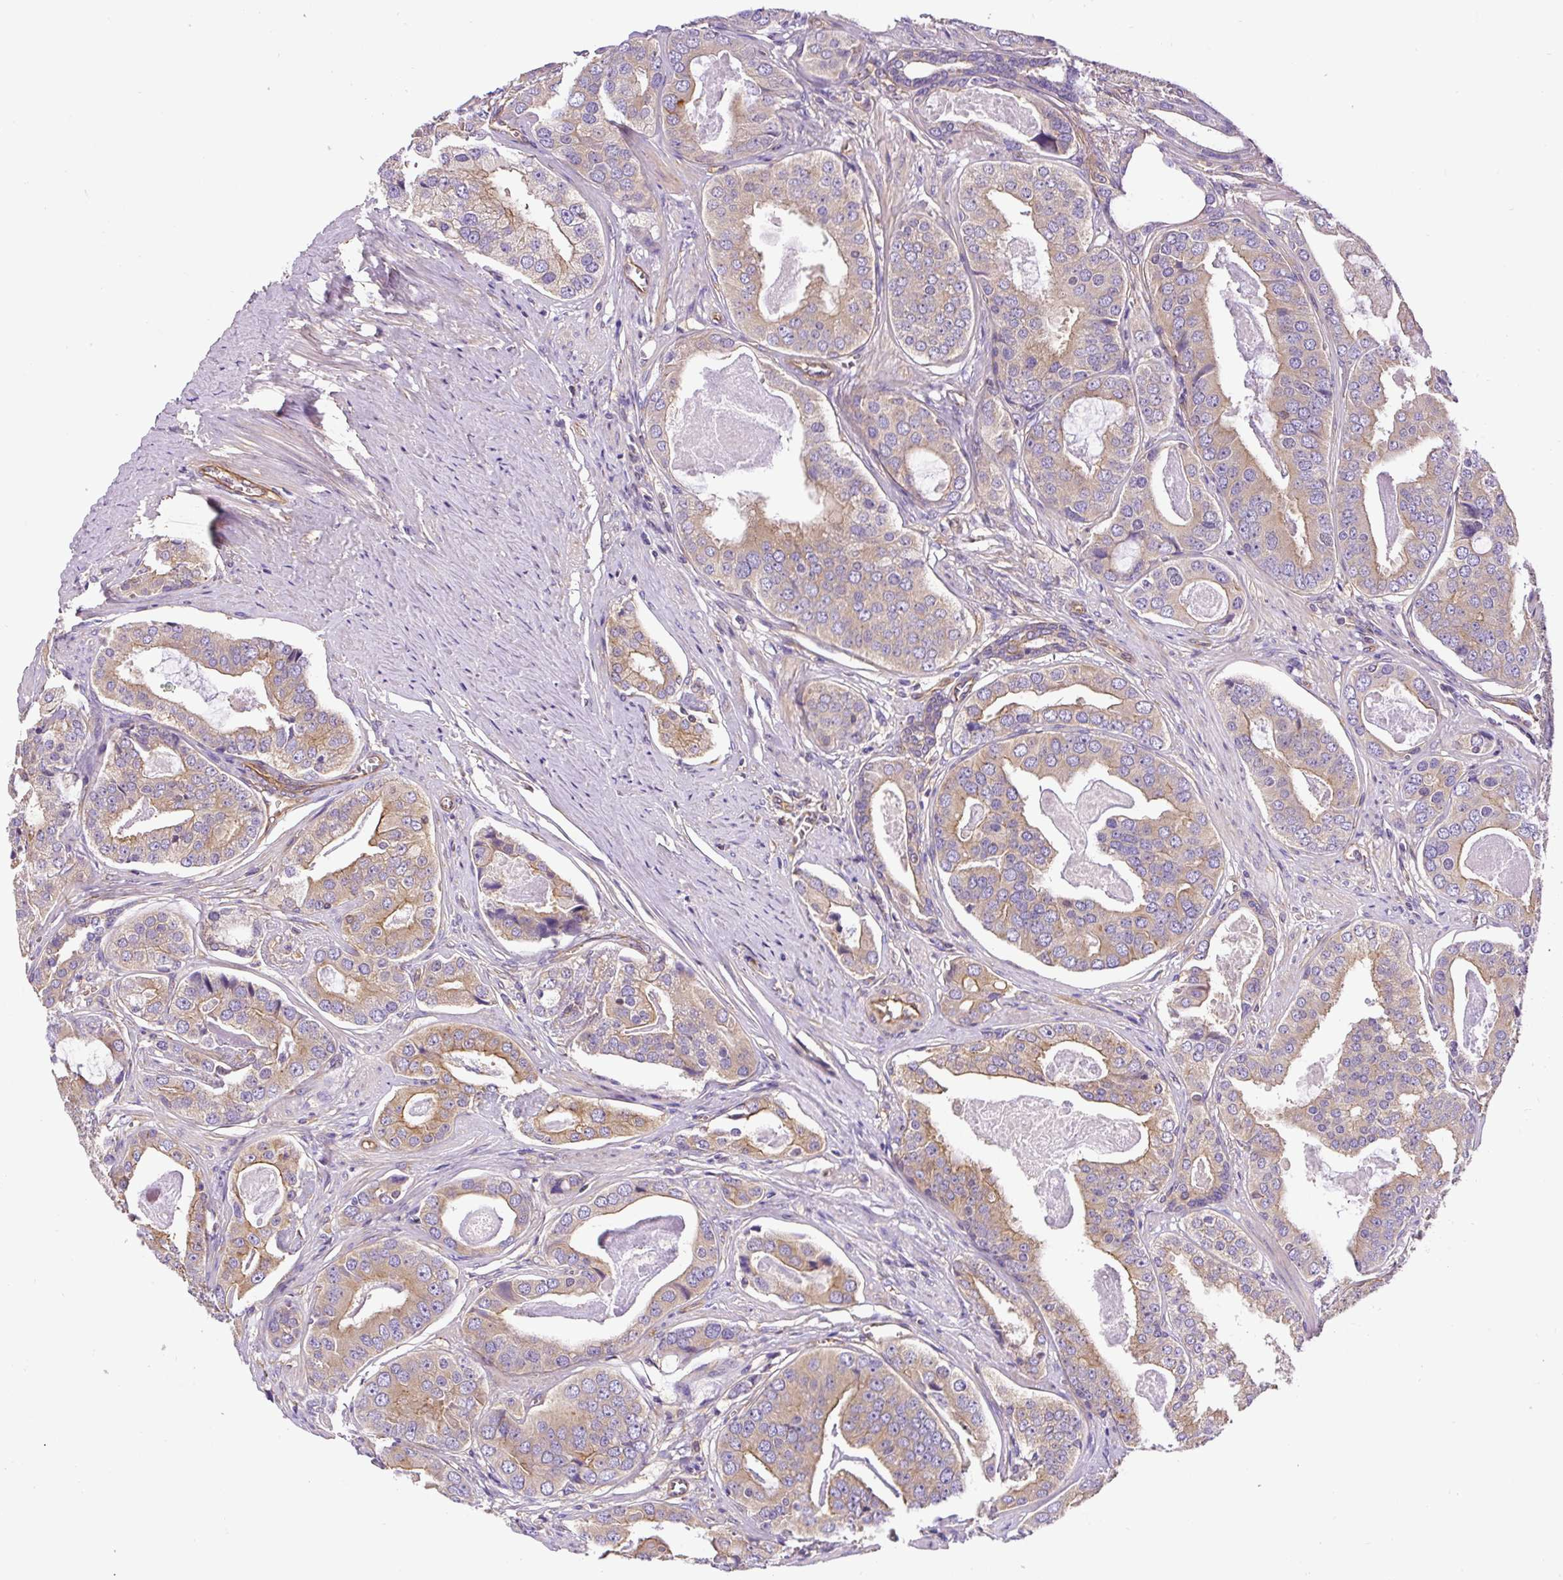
{"staining": {"intensity": "moderate", "quantity": "25%-75%", "location": "cytoplasmic/membranous"}, "tissue": "prostate cancer", "cell_type": "Tumor cells", "image_type": "cancer", "snomed": [{"axis": "morphology", "description": "Adenocarcinoma, High grade"}, {"axis": "topography", "description": "Prostate"}], "caption": "This is an image of IHC staining of prostate cancer, which shows moderate expression in the cytoplasmic/membranous of tumor cells.", "gene": "DCTN1", "patient": {"sex": "male", "age": 71}}